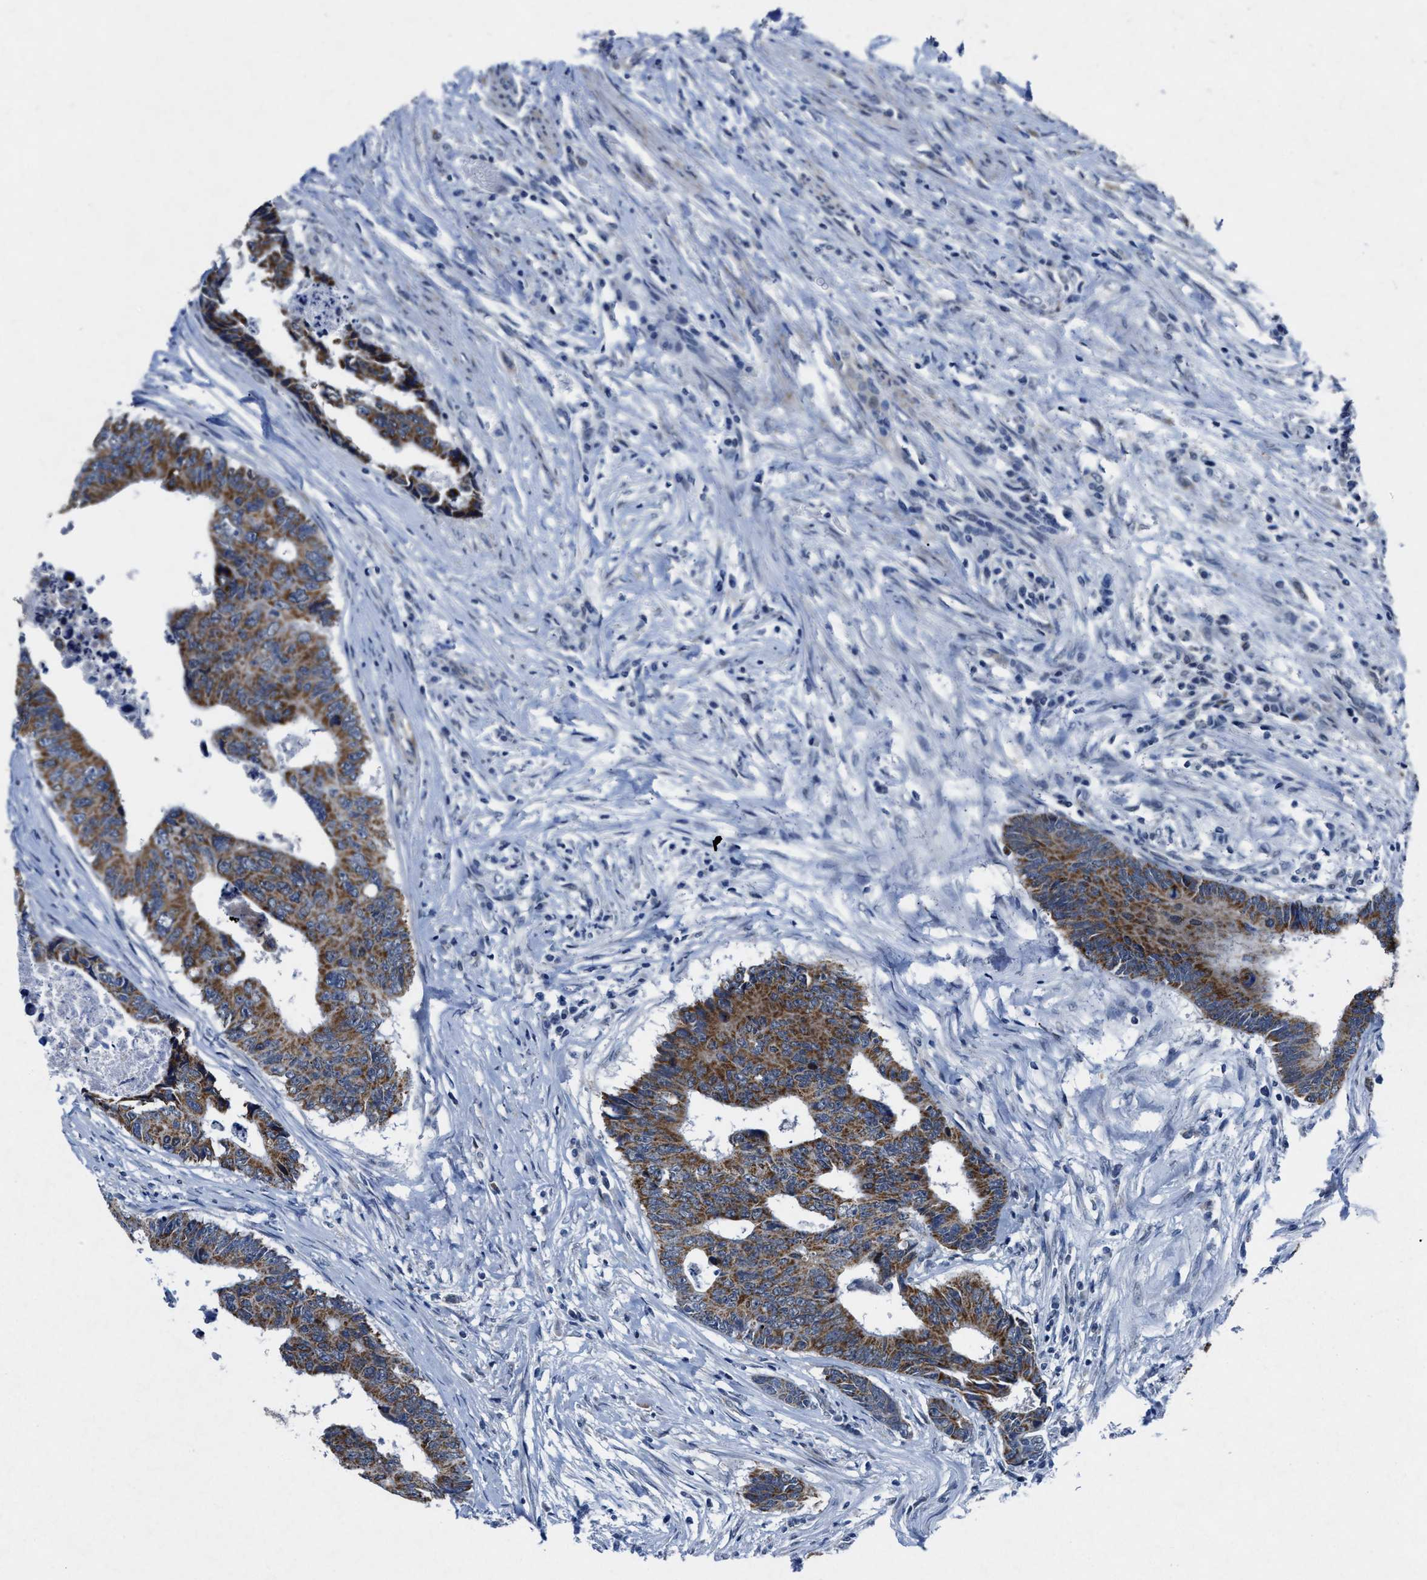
{"staining": {"intensity": "moderate", "quantity": ">75%", "location": "cytoplasmic/membranous"}, "tissue": "colorectal cancer", "cell_type": "Tumor cells", "image_type": "cancer", "snomed": [{"axis": "morphology", "description": "Adenocarcinoma, NOS"}, {"axis": "topography", "description": "Rectum"}], "caption": "Brown immunohistochemical staining in human colorectal cancer (adenocarcinoma) shows moderate cytoplasmic/membranous staining in approximately >75% of tumor cells.", "gene": "ID3", "patient": {"sex": "male", "age": 84}}